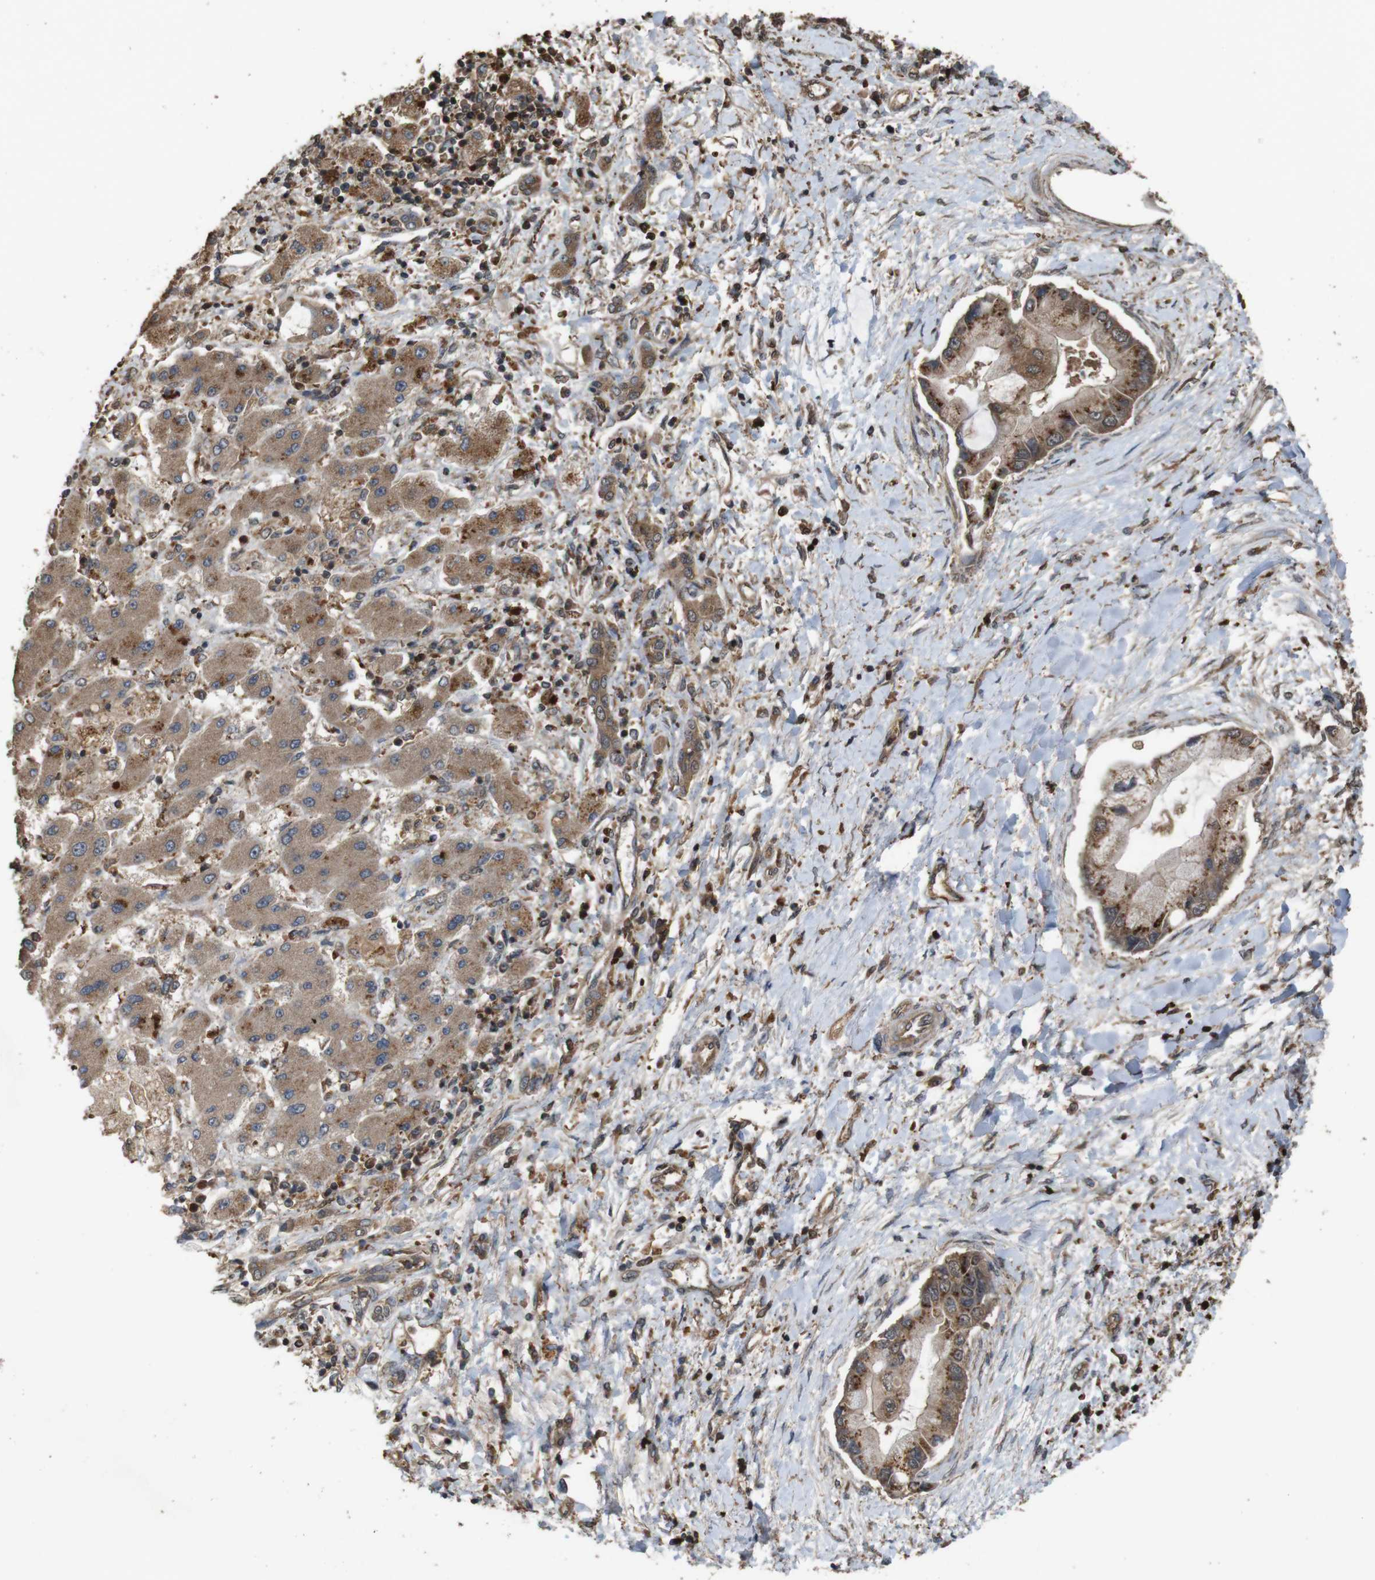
{"staining": {"intensity": "strong", "quantity": ">75%", "location": "cytoplasmic/membranous"}, "tissue": "liver cancer", "cell_type": "Tumor cells", "image_type": "cancer", "snomed": [{"axis": "morphology", "description": "Cholangiocarcinoma"}, {"axis": "topography", "description": "Liver"}], "caption": "Protein staining demonstrates strong cytoplasmic/membranous positivity in about >75% of tumor cells in liver cholangiocarcinoma.", "gene": "BAG4", "patient": {"sex": "male", "age": 50}}